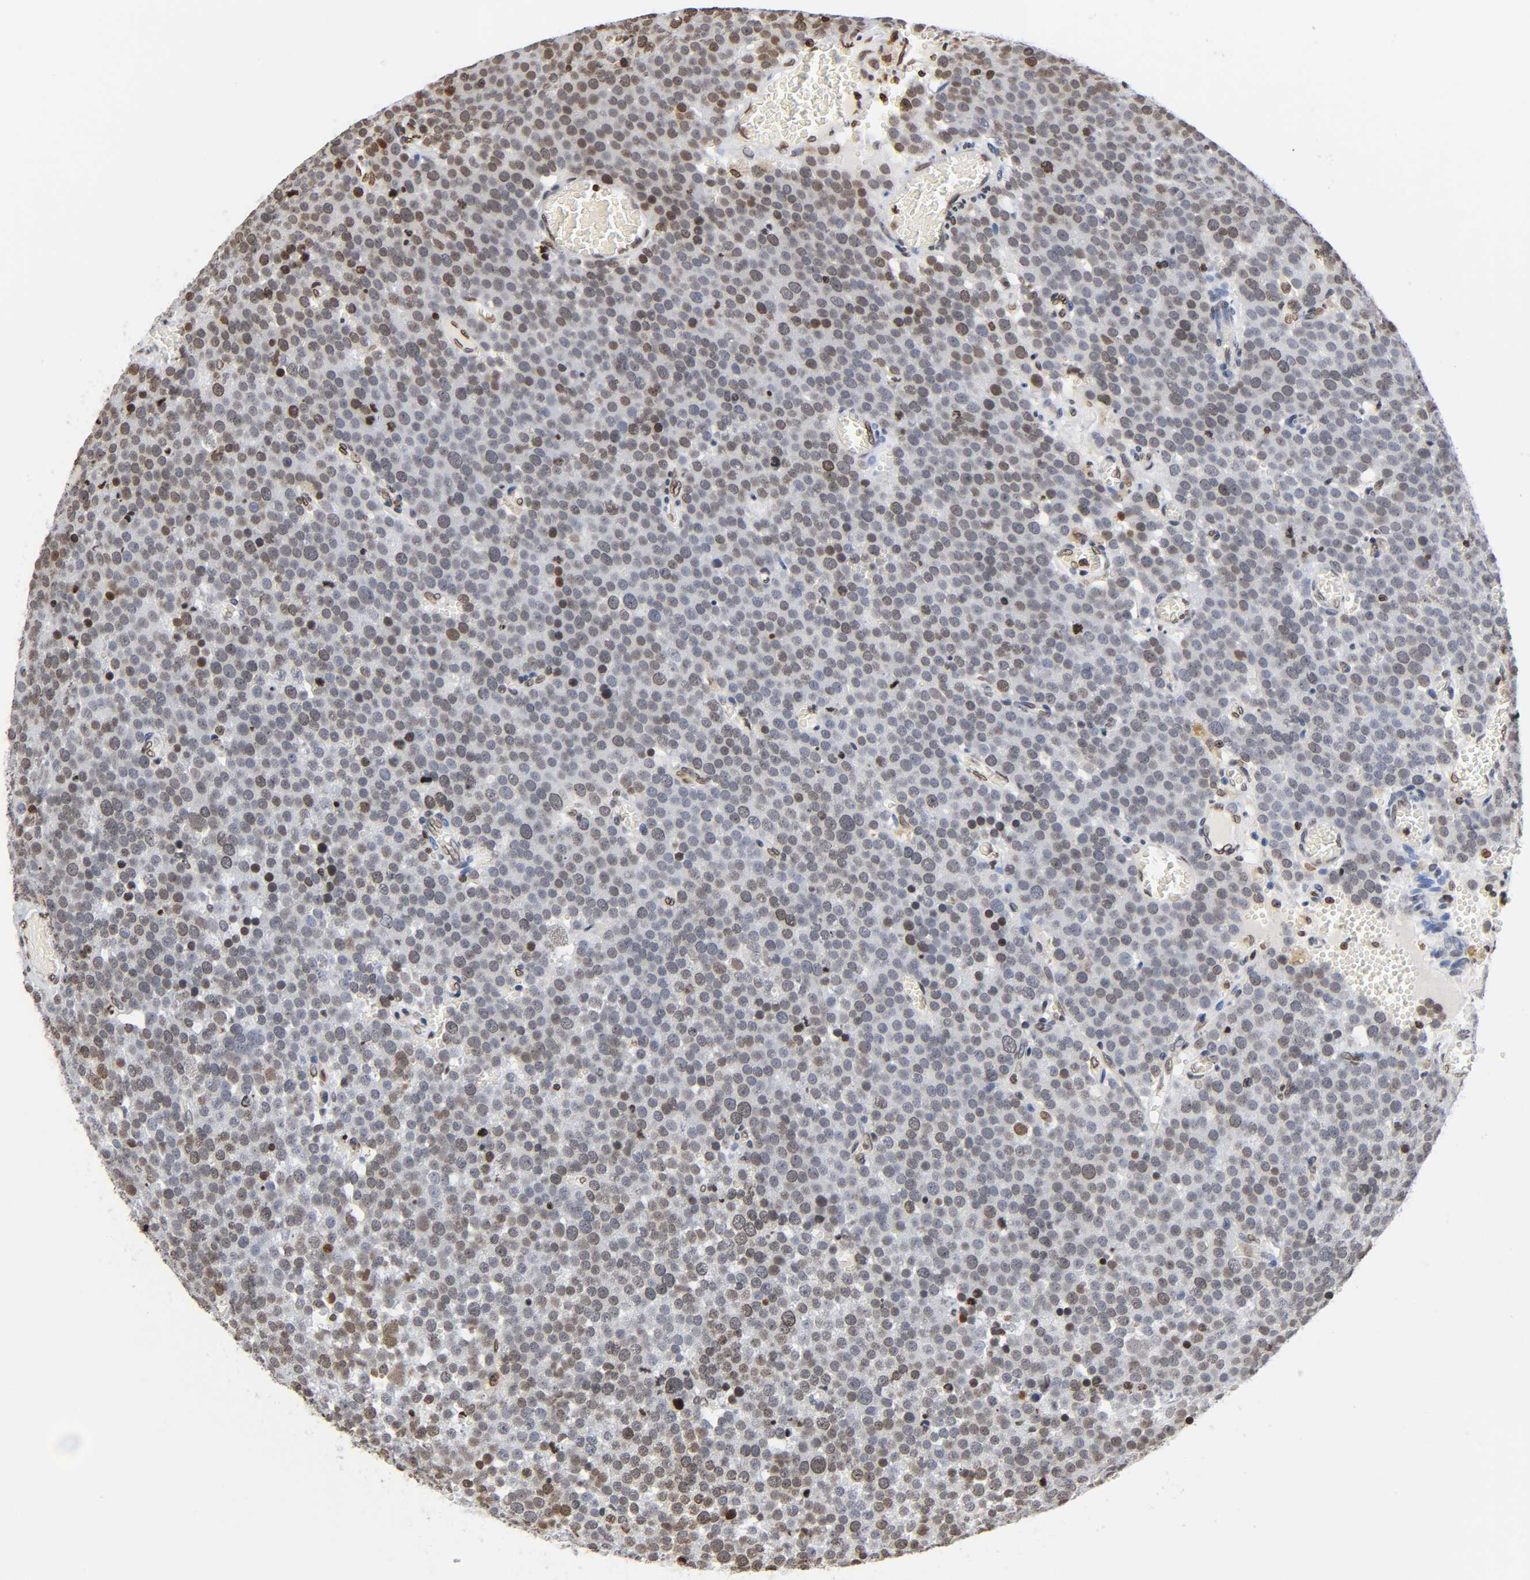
{"staining": {"intensity": "moderate", "quantity": "25%-75%", "location": "nuclear"}, "tissue": "testis cancer", "cell_type": "Tumor cells", "image_type": "cancer", "snomed": [{"axis": "morphology", "description": "Seminoma, NOS"}, {"axis": "topography", "description": "Testis"}], "caption": "Protein expression analysis of human testis cancer reveals moderate nuclear expression in about 25%-75% of tumor cells. Using DAB (3,3'-diaminobenzidine) (brown) and hematoxylin (blue) stains, captured at high magnification using brightfield microscopy.", "gene": "HOXA6", "patient": {"sex": "male", "age": 71}}